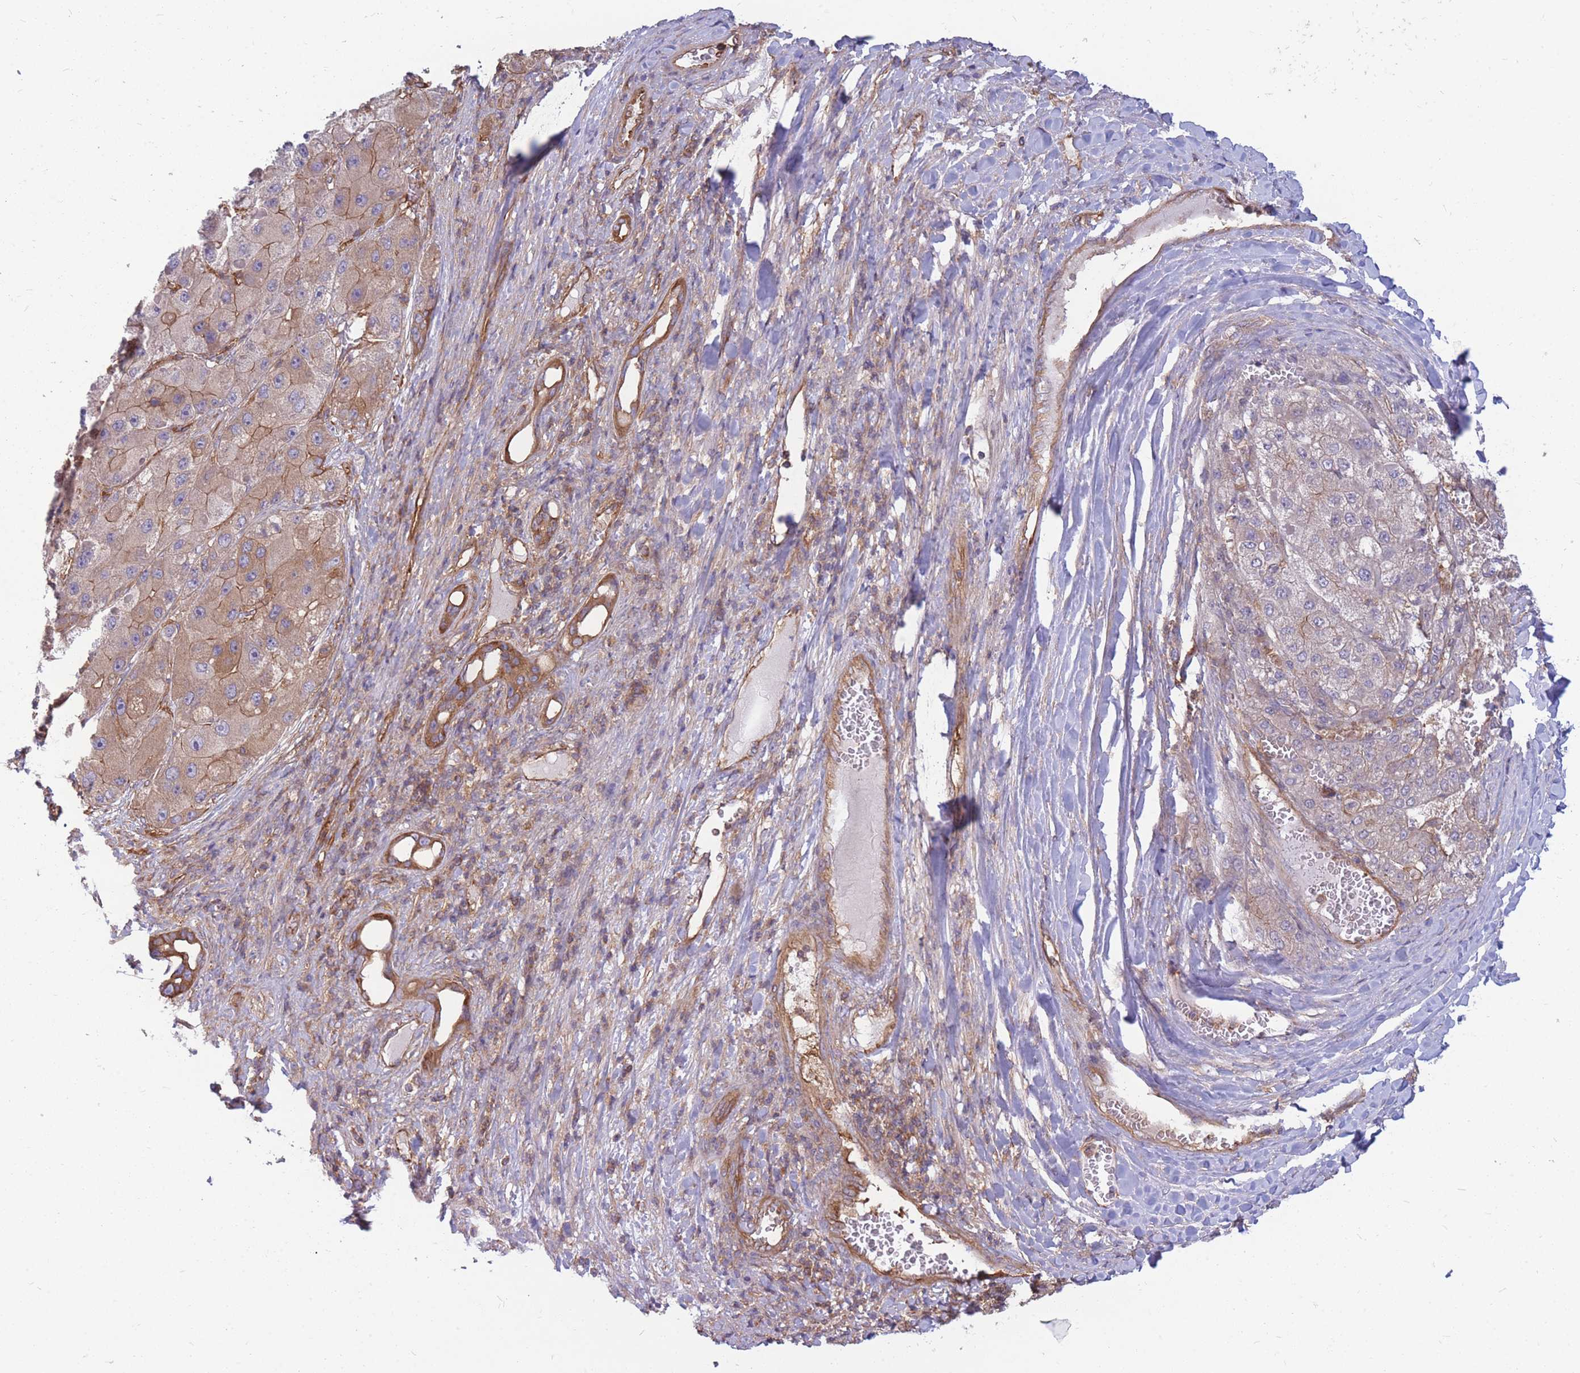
{"staining": {"intensity": "moderate", "quantity": "25%-75%", "location": "cytoplasmic/membranous"}, "tissue": "liver cancer", "cell_type": "Tumor cells", "image_type": "cancer", "snomed": [{"axis": "morphology", "description": "Carcinoma, Hepatocellular, NOS"}, {"axis": "topography", "description": "Liver"}], "caption": "Immunohistochemistry staining of liver cancer (hepatocellular carcinoma), which reveals medium levels of moderate cytoplasmic/membranous staining in about 25%-75% of tumor cells indicating moderate cytoplasmic/membranous protein staining. The staining was performed using DAB (3,3'-diaminobenzidine) (brown) for protein detection and nuclei were counterstained in hematoxylin (blue).", "gene": "GGA1", "patient": {"sex": "female", "age": 73}}